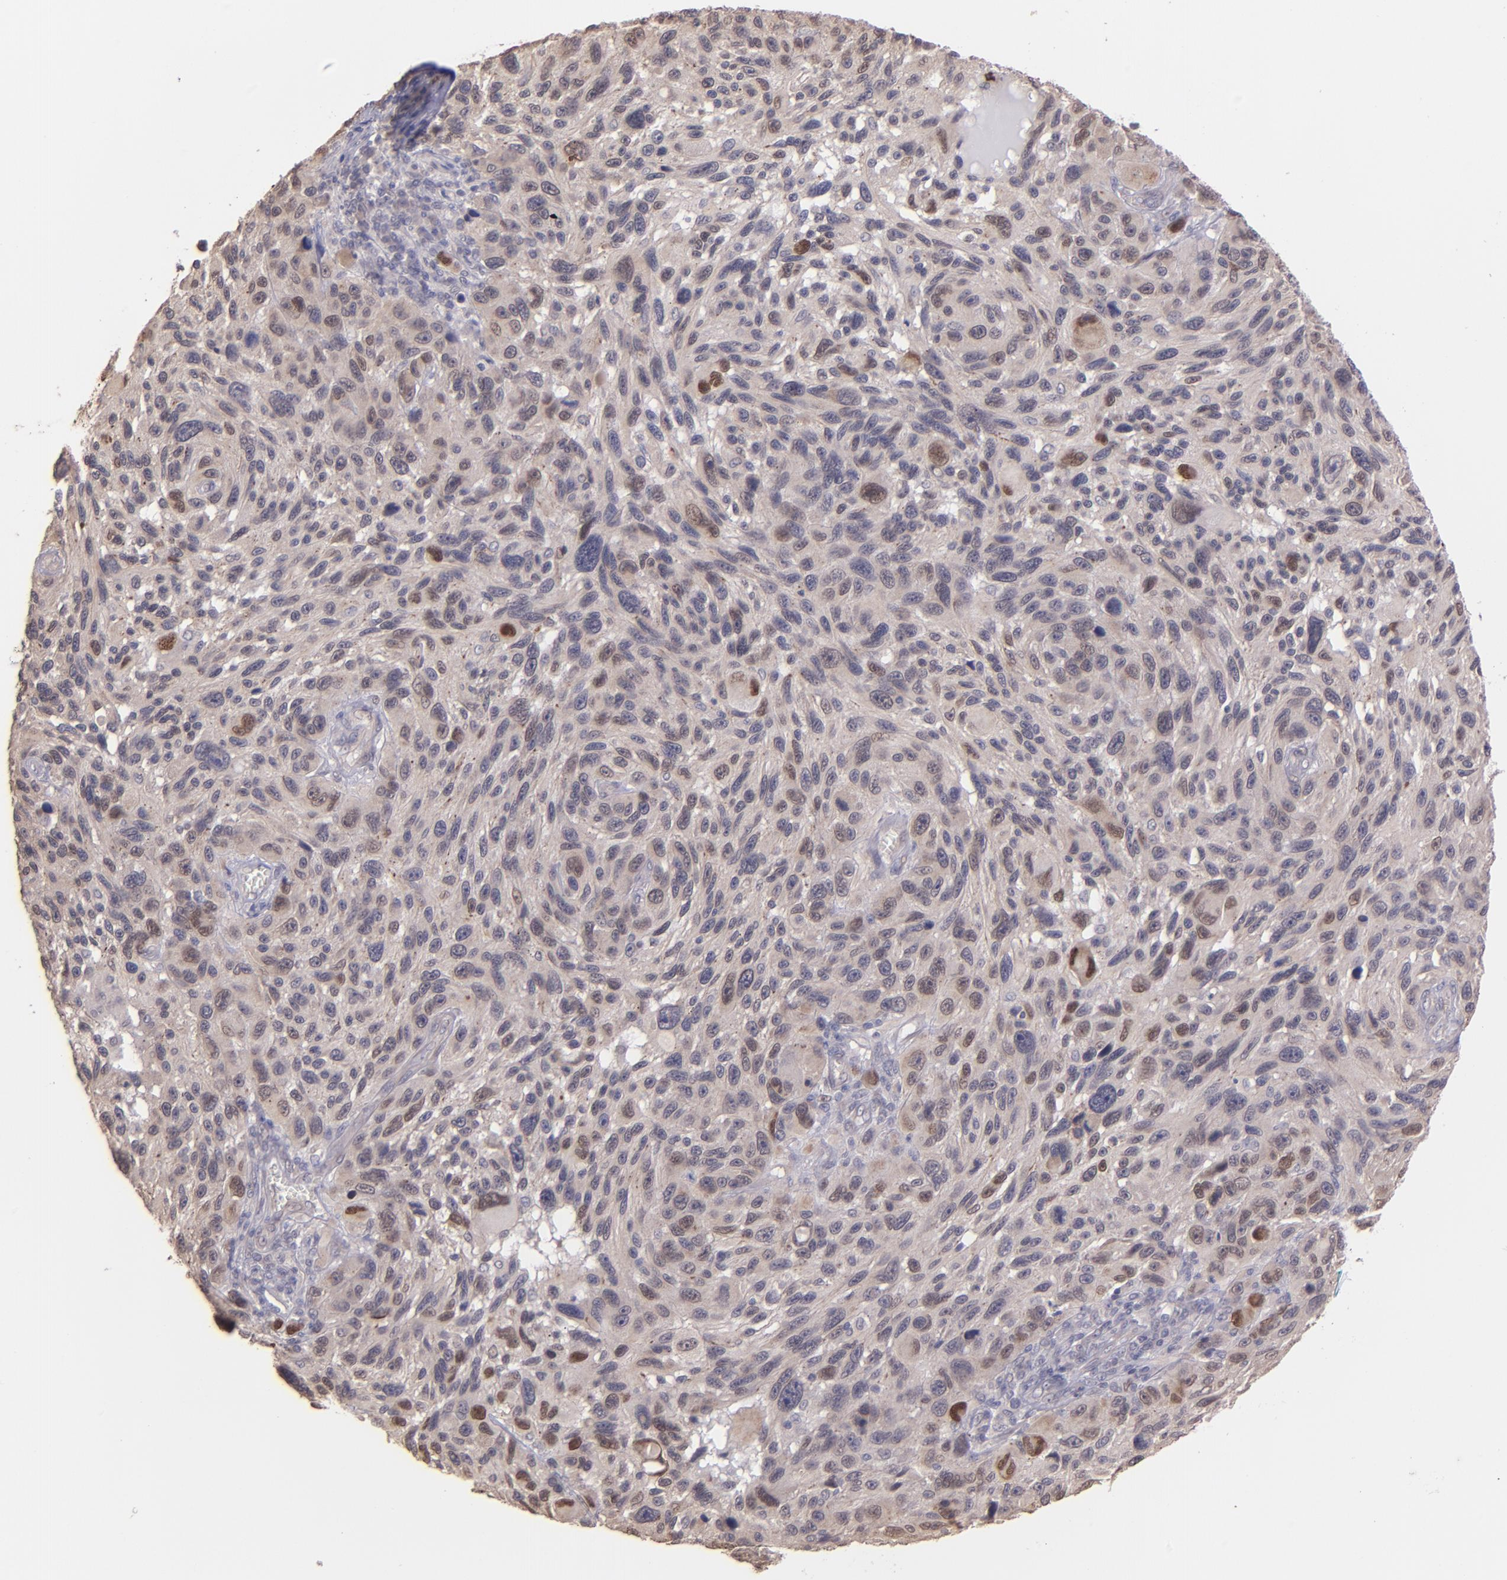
{"staining": {"intensity": "weak", "quantity": "<25%", "location": "cytoplasmic/membranous,nuclear"}, "tissue": "melanoma", "cell_type": "Tumor cells", "image_type": "cancer", "snomed": [{"axis": "morphology", "description": "Malignant melanoma, NOS"}, {"axis": "topography", "description": "Skin"}], "caption": "IHC of melanoma exhibits no positivity in tumor cells.", "gene": "NUP62CL", "patient": {"sex": "male", "age": 53}}